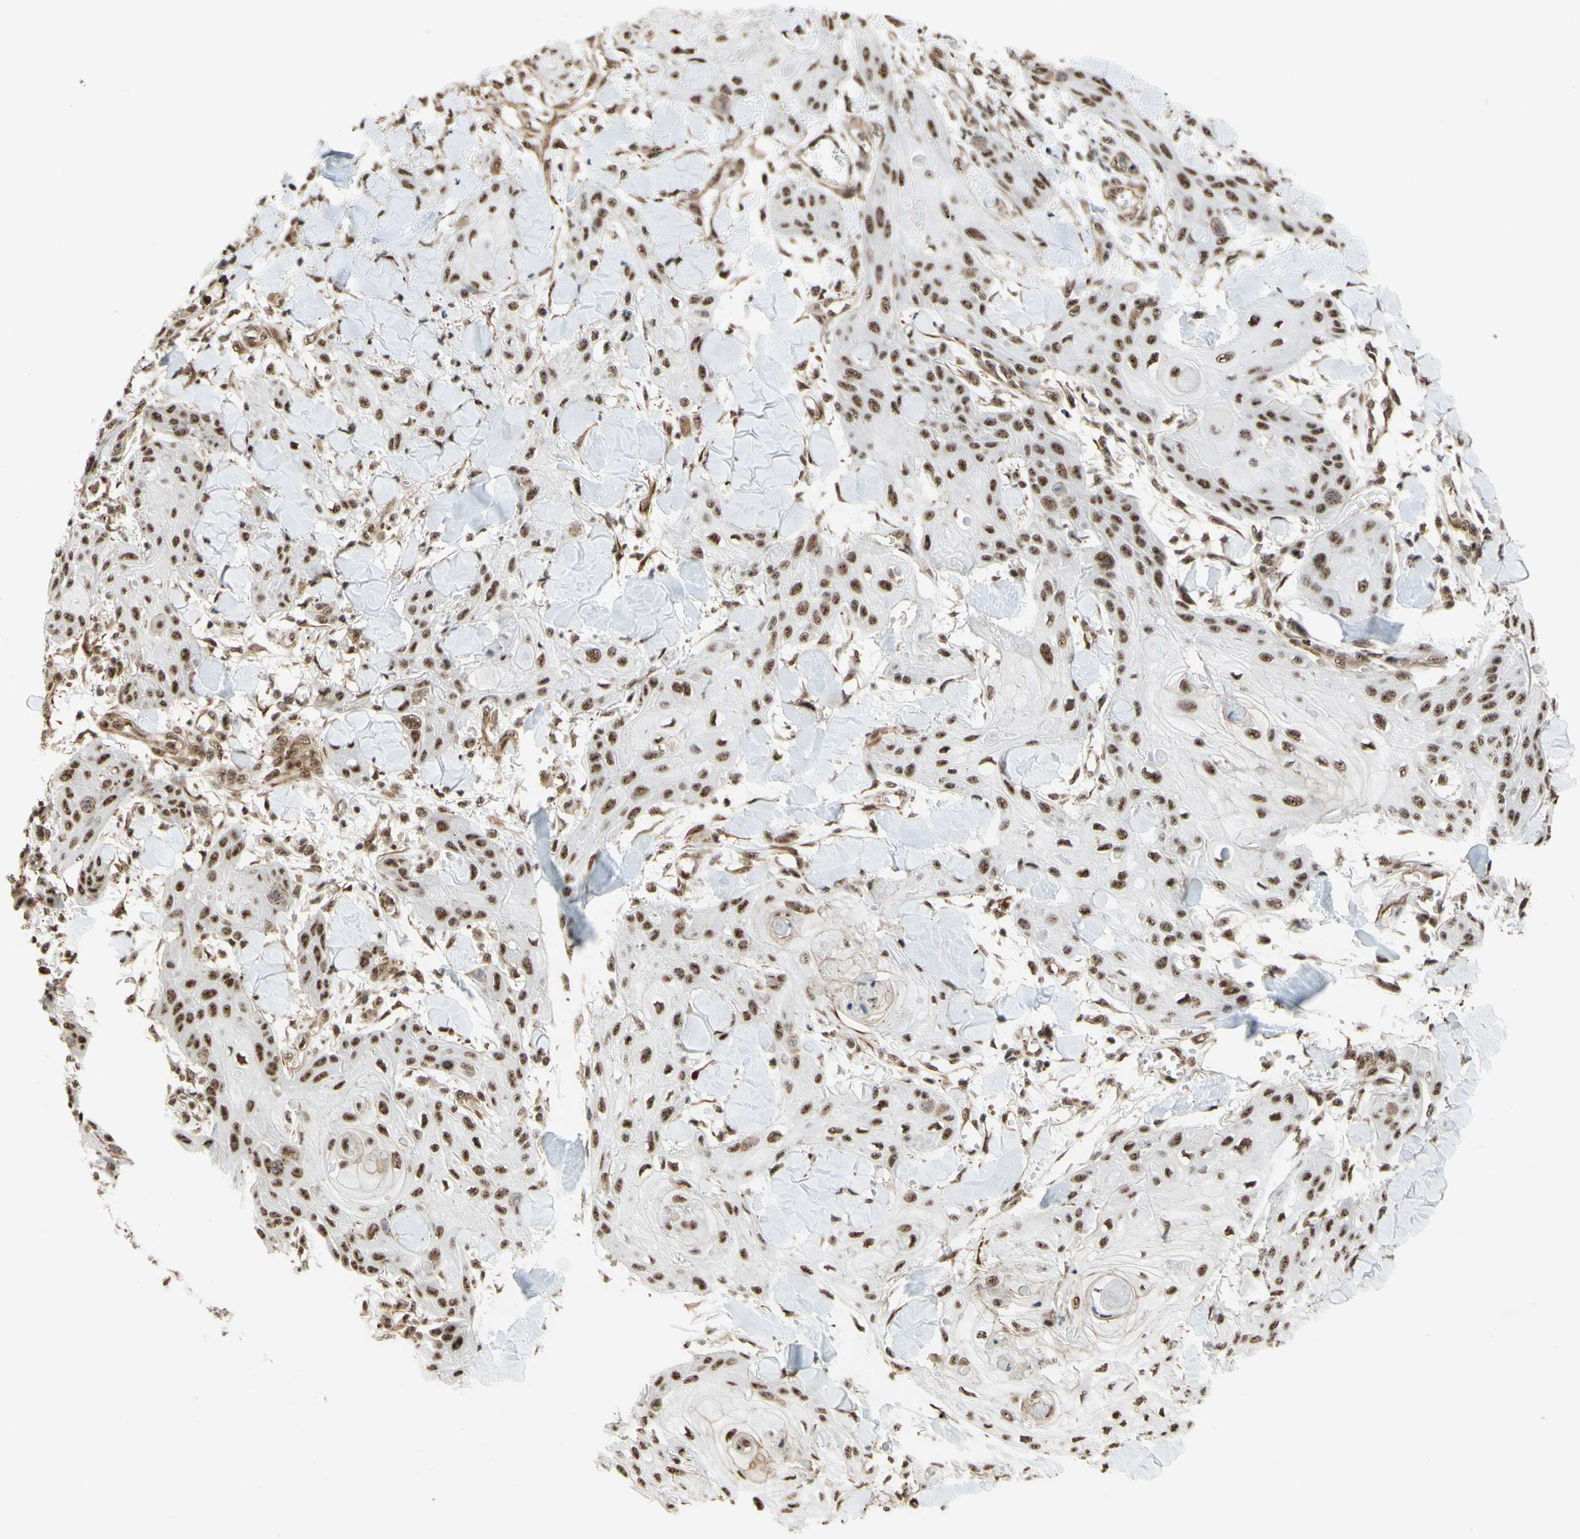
{"staining": {"intensity": "moderate", "quantity": ">75%", "location": "nuclear"}, "tissue": "skin cancer", "cell_type": "Tumor cells", "image_type": "cancer", "snomed": [{"axis": "morphology", "description": "Squamous cell carcinoma, NOS"}, {"axis": "topography", "description": "Skin"}], "caption": "Moderate nuclear staining is present in approximately >75% of tumor cells in squamous cell carcinoma (skin). (Brightfield microscopy of DAB IHC at high magnification).", "gene": "SAP18", "patient": {"sex": "male", "age": 74}}